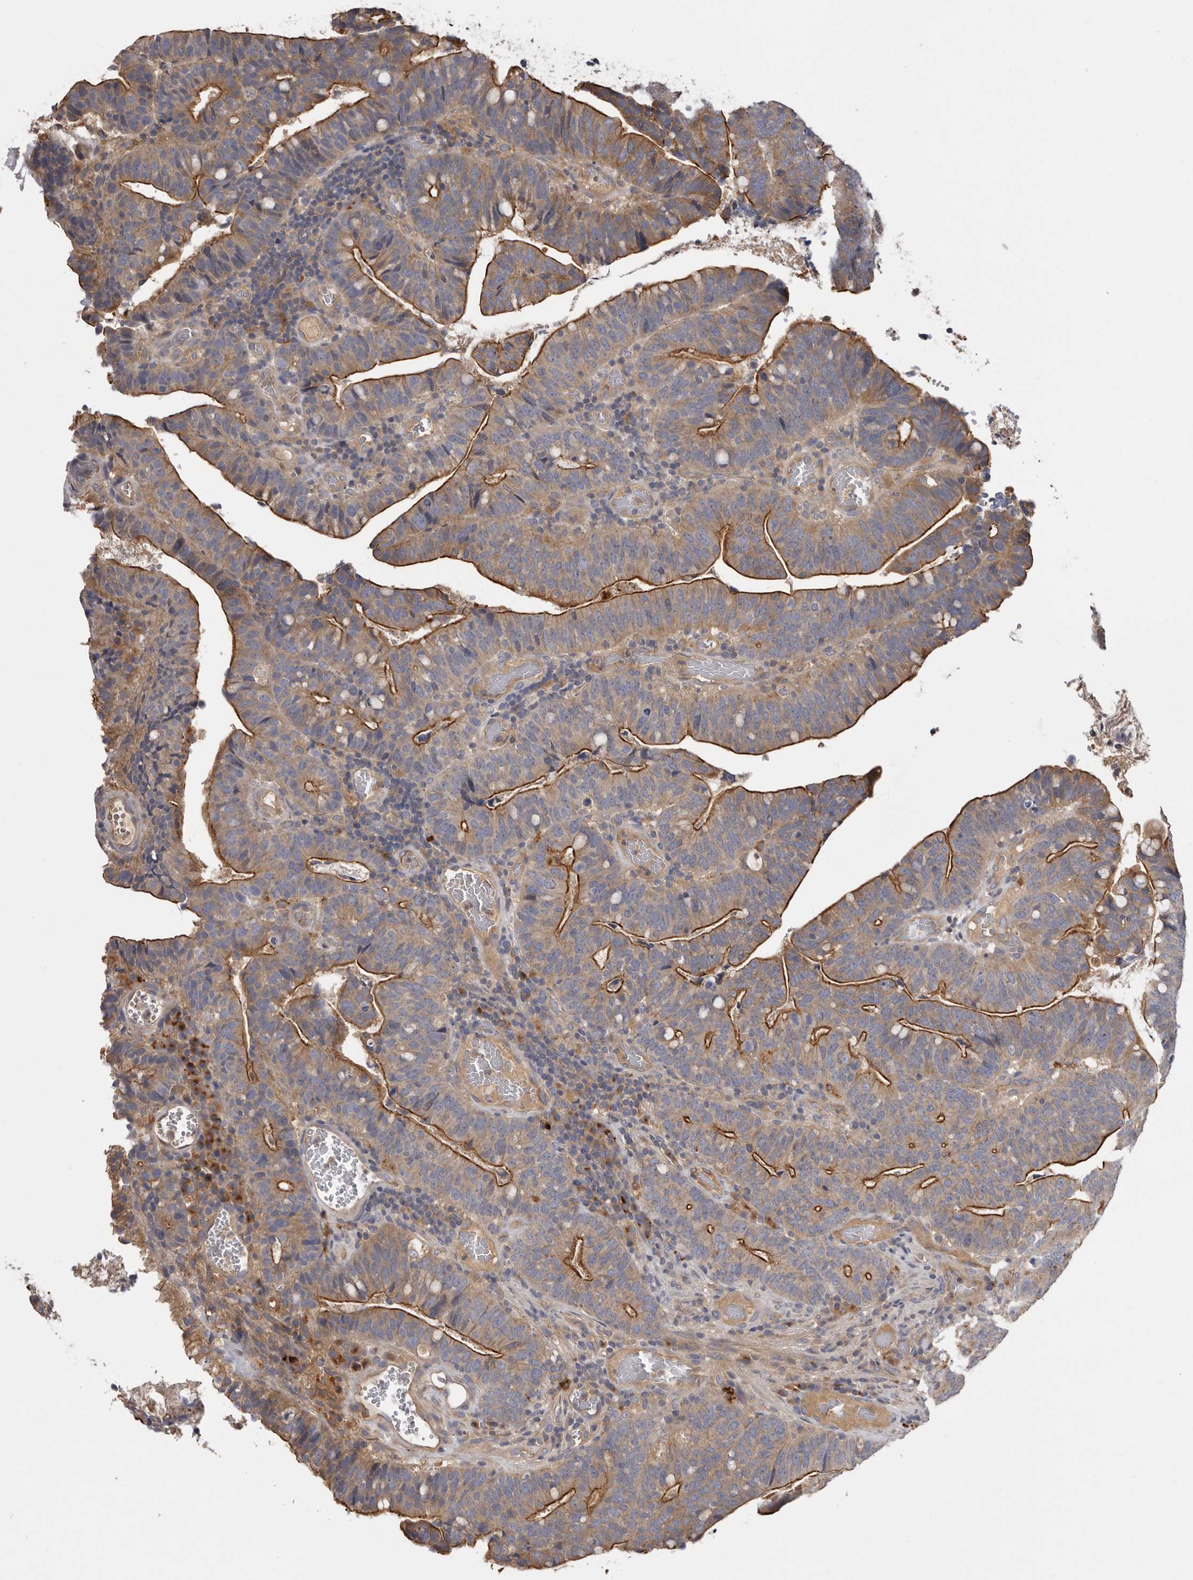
{"staining": {"intensity": "strong", "quantity": "25%-75%", "location": "cytoplasmic/membranous"}, "tissue": "colorectal cancer", "cell_type": "Tumor cells", "image_type": "cancer", "snomed": [{"axis": "morphology", "description": "Adenocarcinoma, NOS"}, {"axis": "topography", "description": "Colon"}], "caption": "This photomicrograph reveals colorectal cancer stained with immunohistochemistry (IHC) to label a protein in brown. The cytoplasmic/membranous of tumor cells show strong positivity for the protein. Nuclei are counter-stained blue.", "gene": "INKA2", "patient": {"sex": "female", "age": 66}}